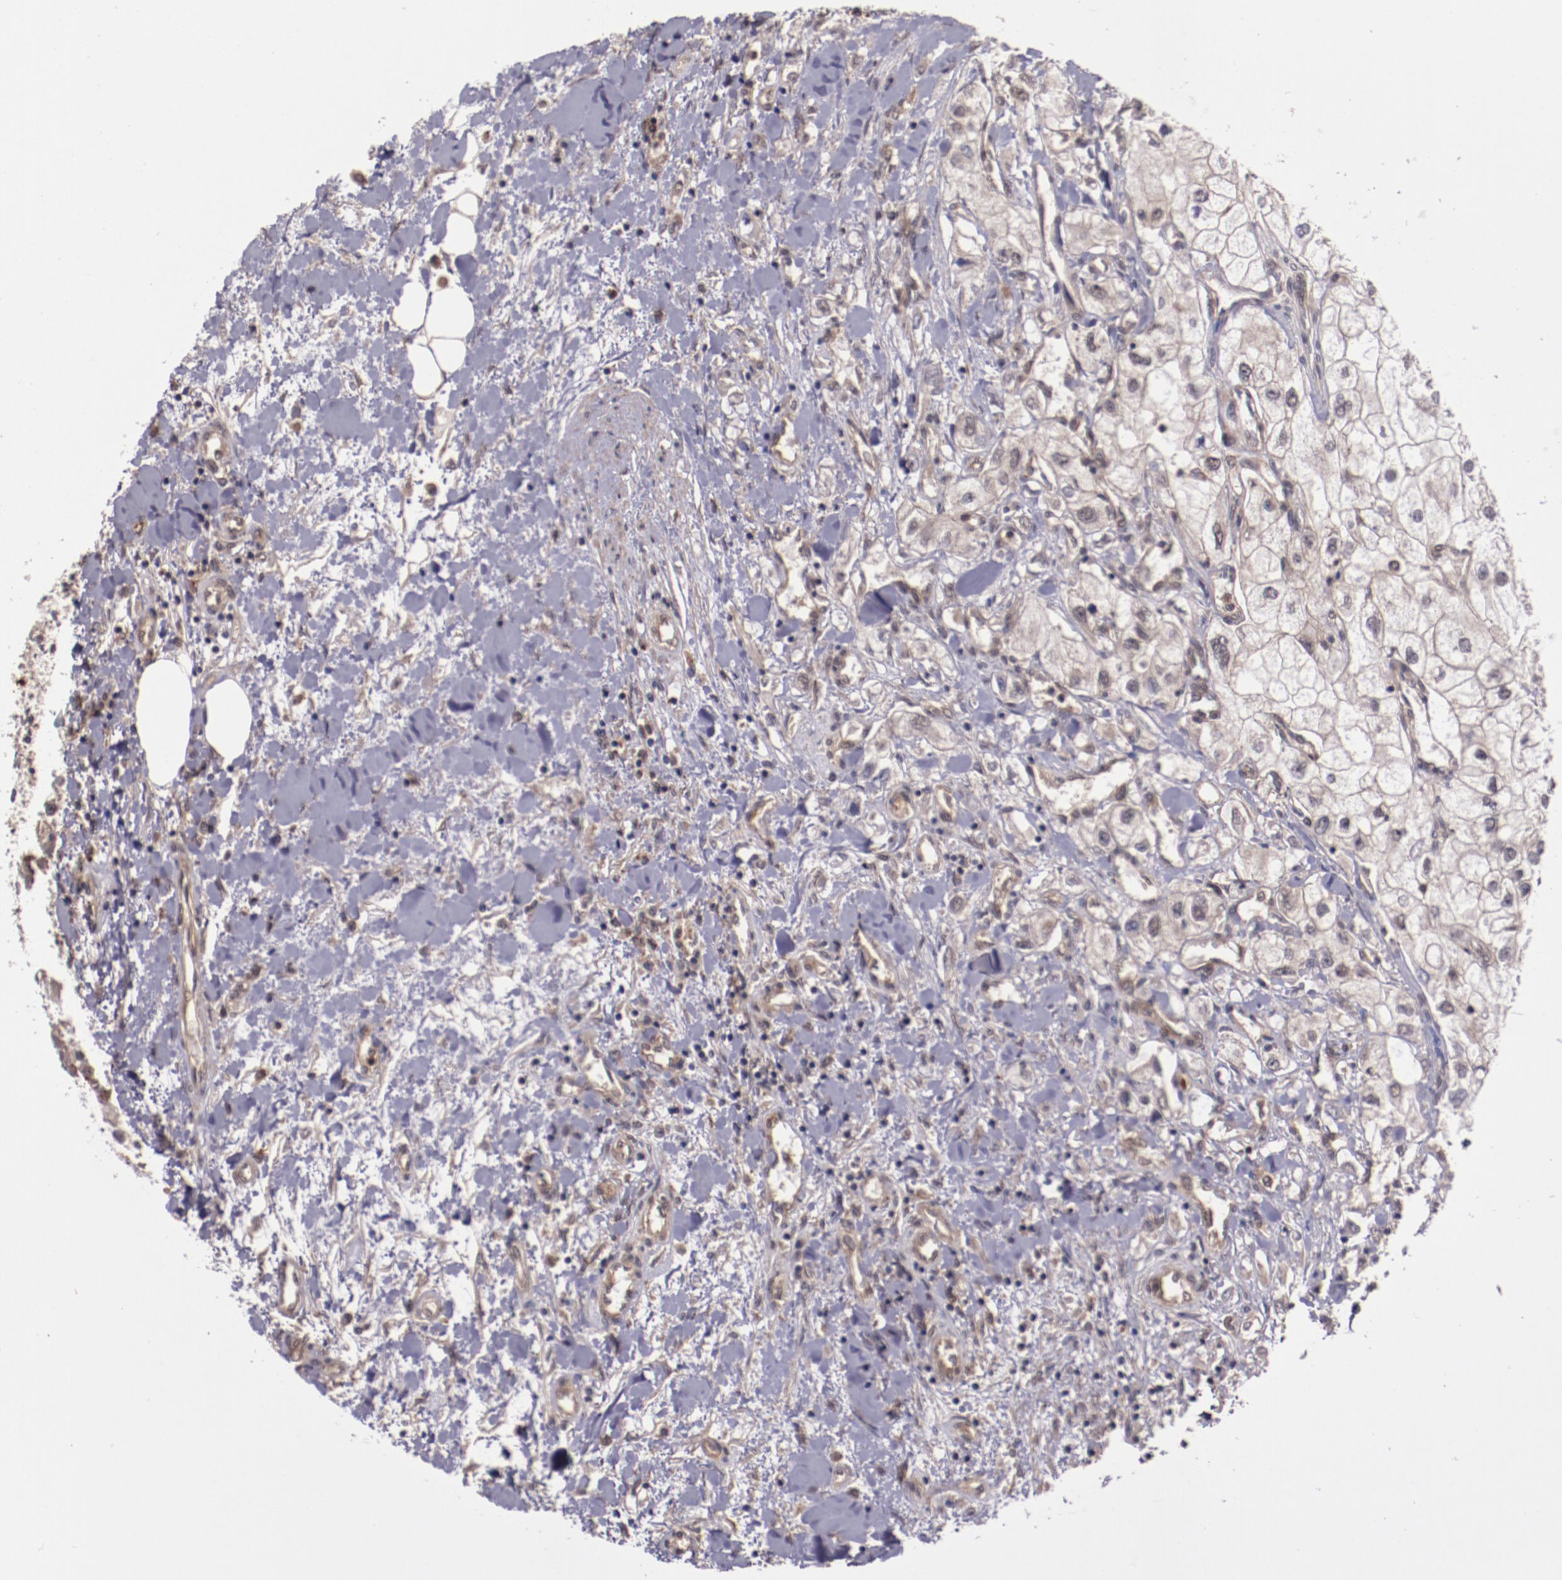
{"staining": {"intensity": "weak", "quantity": "25%-75%", "location": "cytoplasmic/membranous,nuclear"}, "tissue": "renal cancer", "cell_type": "Tumor cells", "image_type": "cancer", "snomed": [{"axis": "morphology", "description": "Adenocarcinoma, NOS"}, {"axis": "topography", "description": "Kidney"}], "caption": "The image reveals immunohistochemical staining of renal adenocarcinoma. There is weak cytoplasmic/membranous and nuclear positivity is appreciated in approximately 25%-75% of tumor cells. The protein of interest is shown in brown color, while the nuclei are stained blue.", "gene": "FTSJ1", "patient": {"sex": "male", "age": 57}}